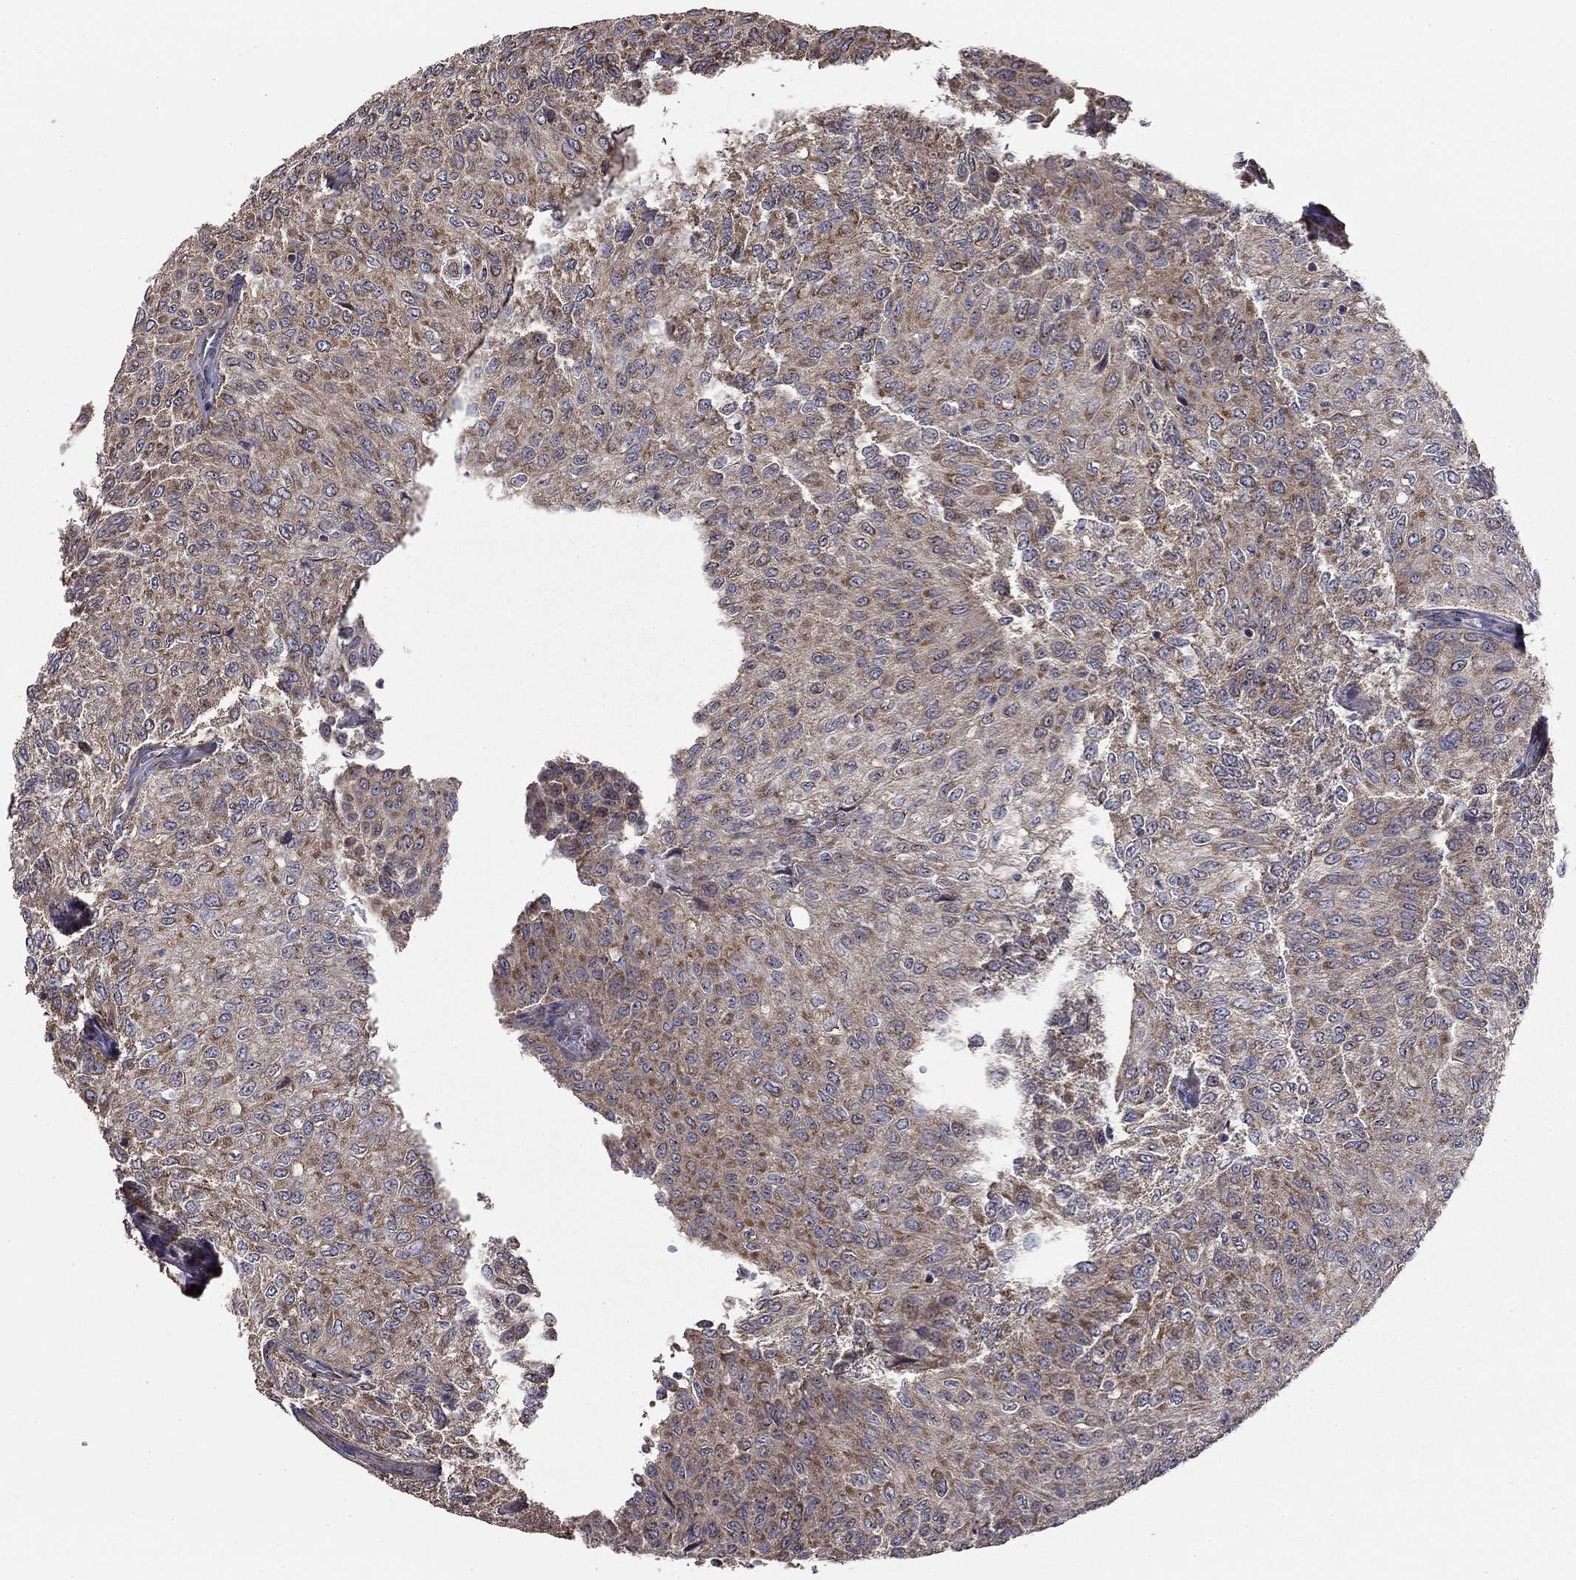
{"staining": {"intensity": "moderate", "quantity": "25%-75%", "location": "cytoplasmic/membranous"}, "tissue": "urothelial cancer", "cell_type": "Tumor cells", "image_type": "cancer", "snomed": [{"axis": "morphology", "description": "Urothelial carcinoma, Low grade"}, {"axis": "topography", "description": "Urinary bladder"}], "caption": "Moderate cytoplasmic/membranous protein expression is appreciated in approximately 25%-75% of tumor cells in urothelial carcinoma (low-grade). The staining is performed using DAB brown chromogen to label protein expression. The nuclei are counter-stained blue using hematoxylin.", "gene": "NKIRAS1", "patient": {"sex": "male", "age": 78}}